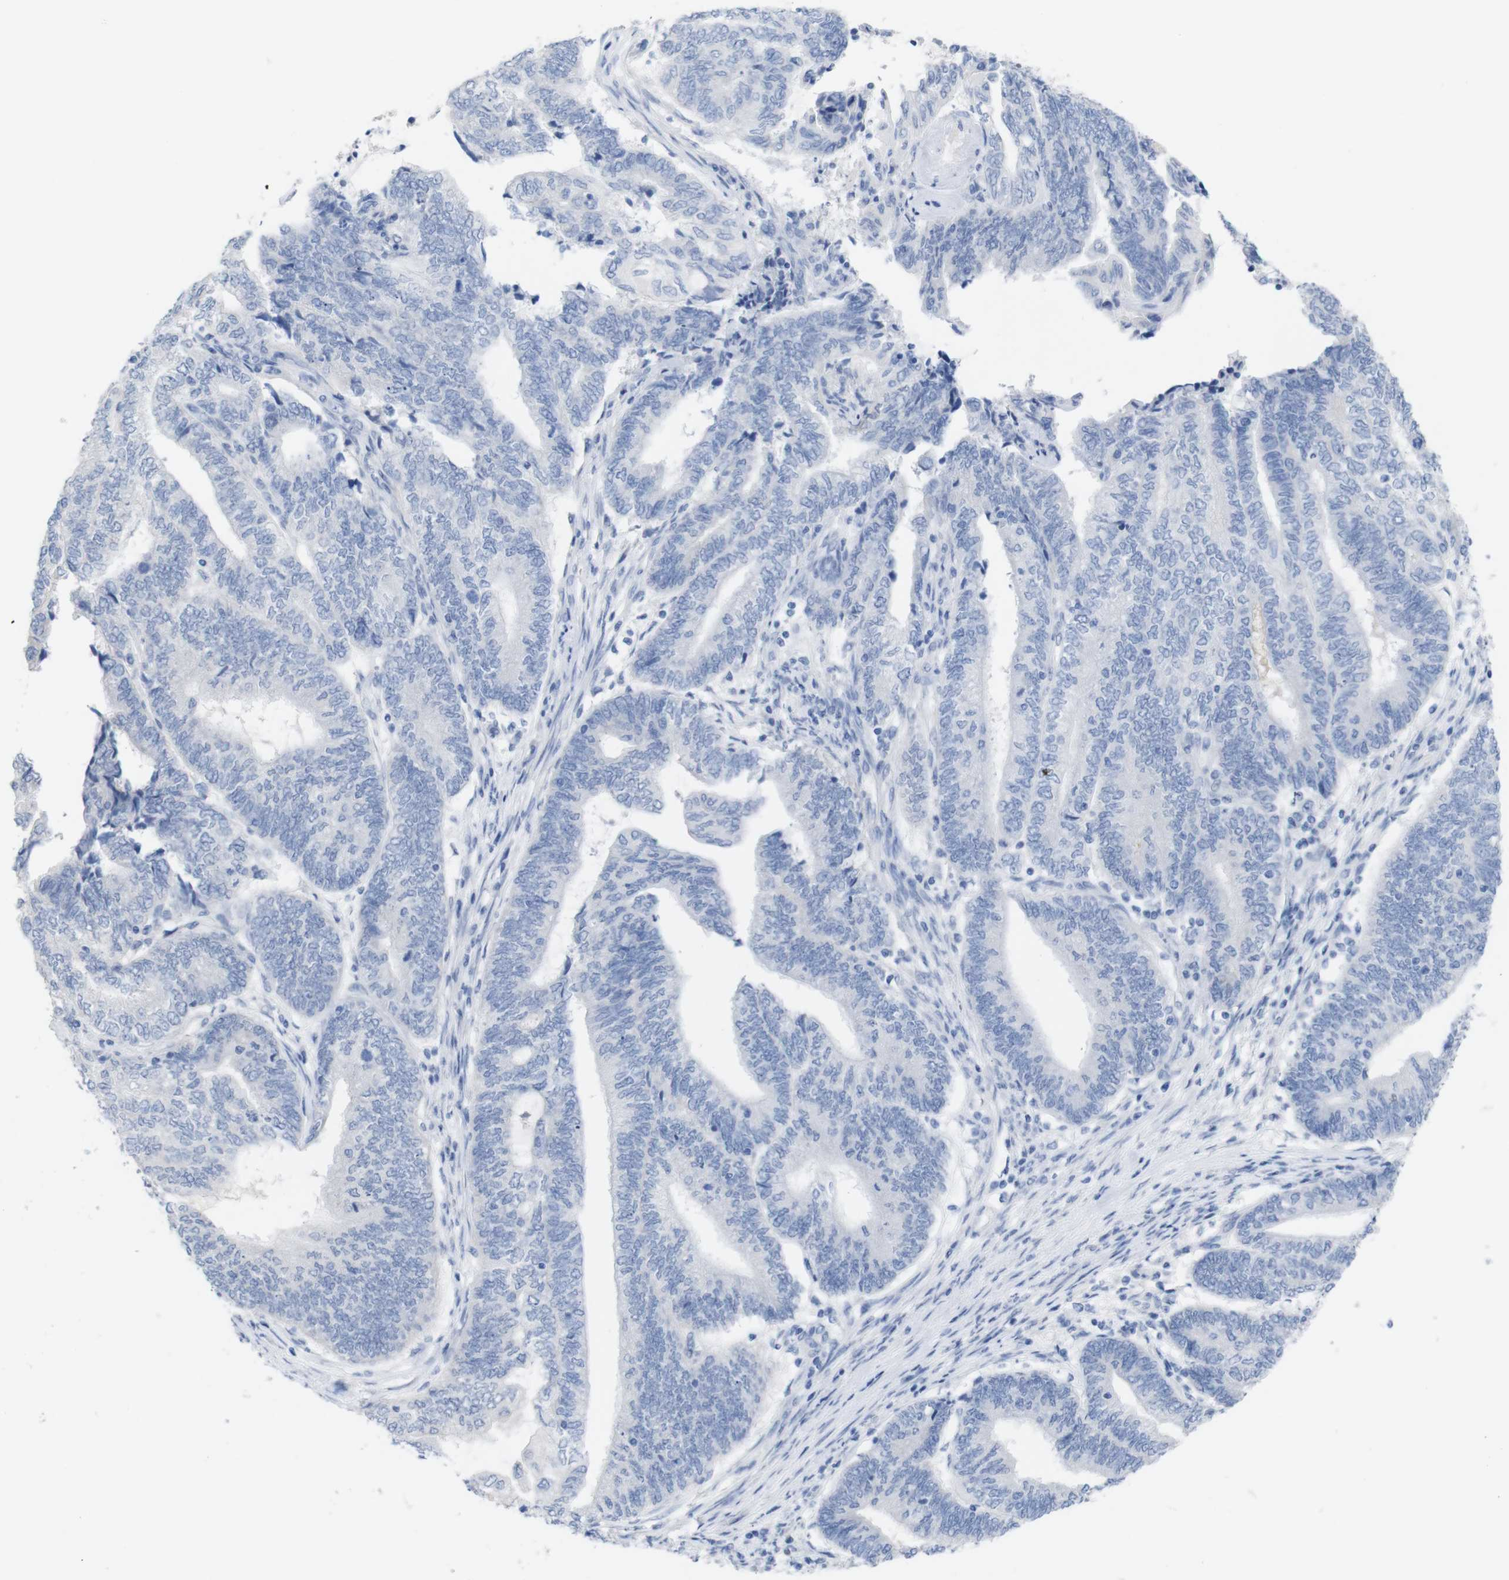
{"staining": {"intensity": "negative", "quantity": "none", "location": "none"}, "tissue": "endometrial cancer", "cell_type": "Tumor cells", "image_type": "cancer", "snomed": [{"axis": "morphology", "description": "Adenocarcinoma, NOS"}, {"axis": "topography", "description": "Uterus"}, {"axis": "topography", "description": "Endometrium"}], "caption": "The micrograph shows no staining of tumor cells in endometrial adenocarcinoma.", "gene": "PNMA1", "patient": {"sex": "female", "age": 70}}